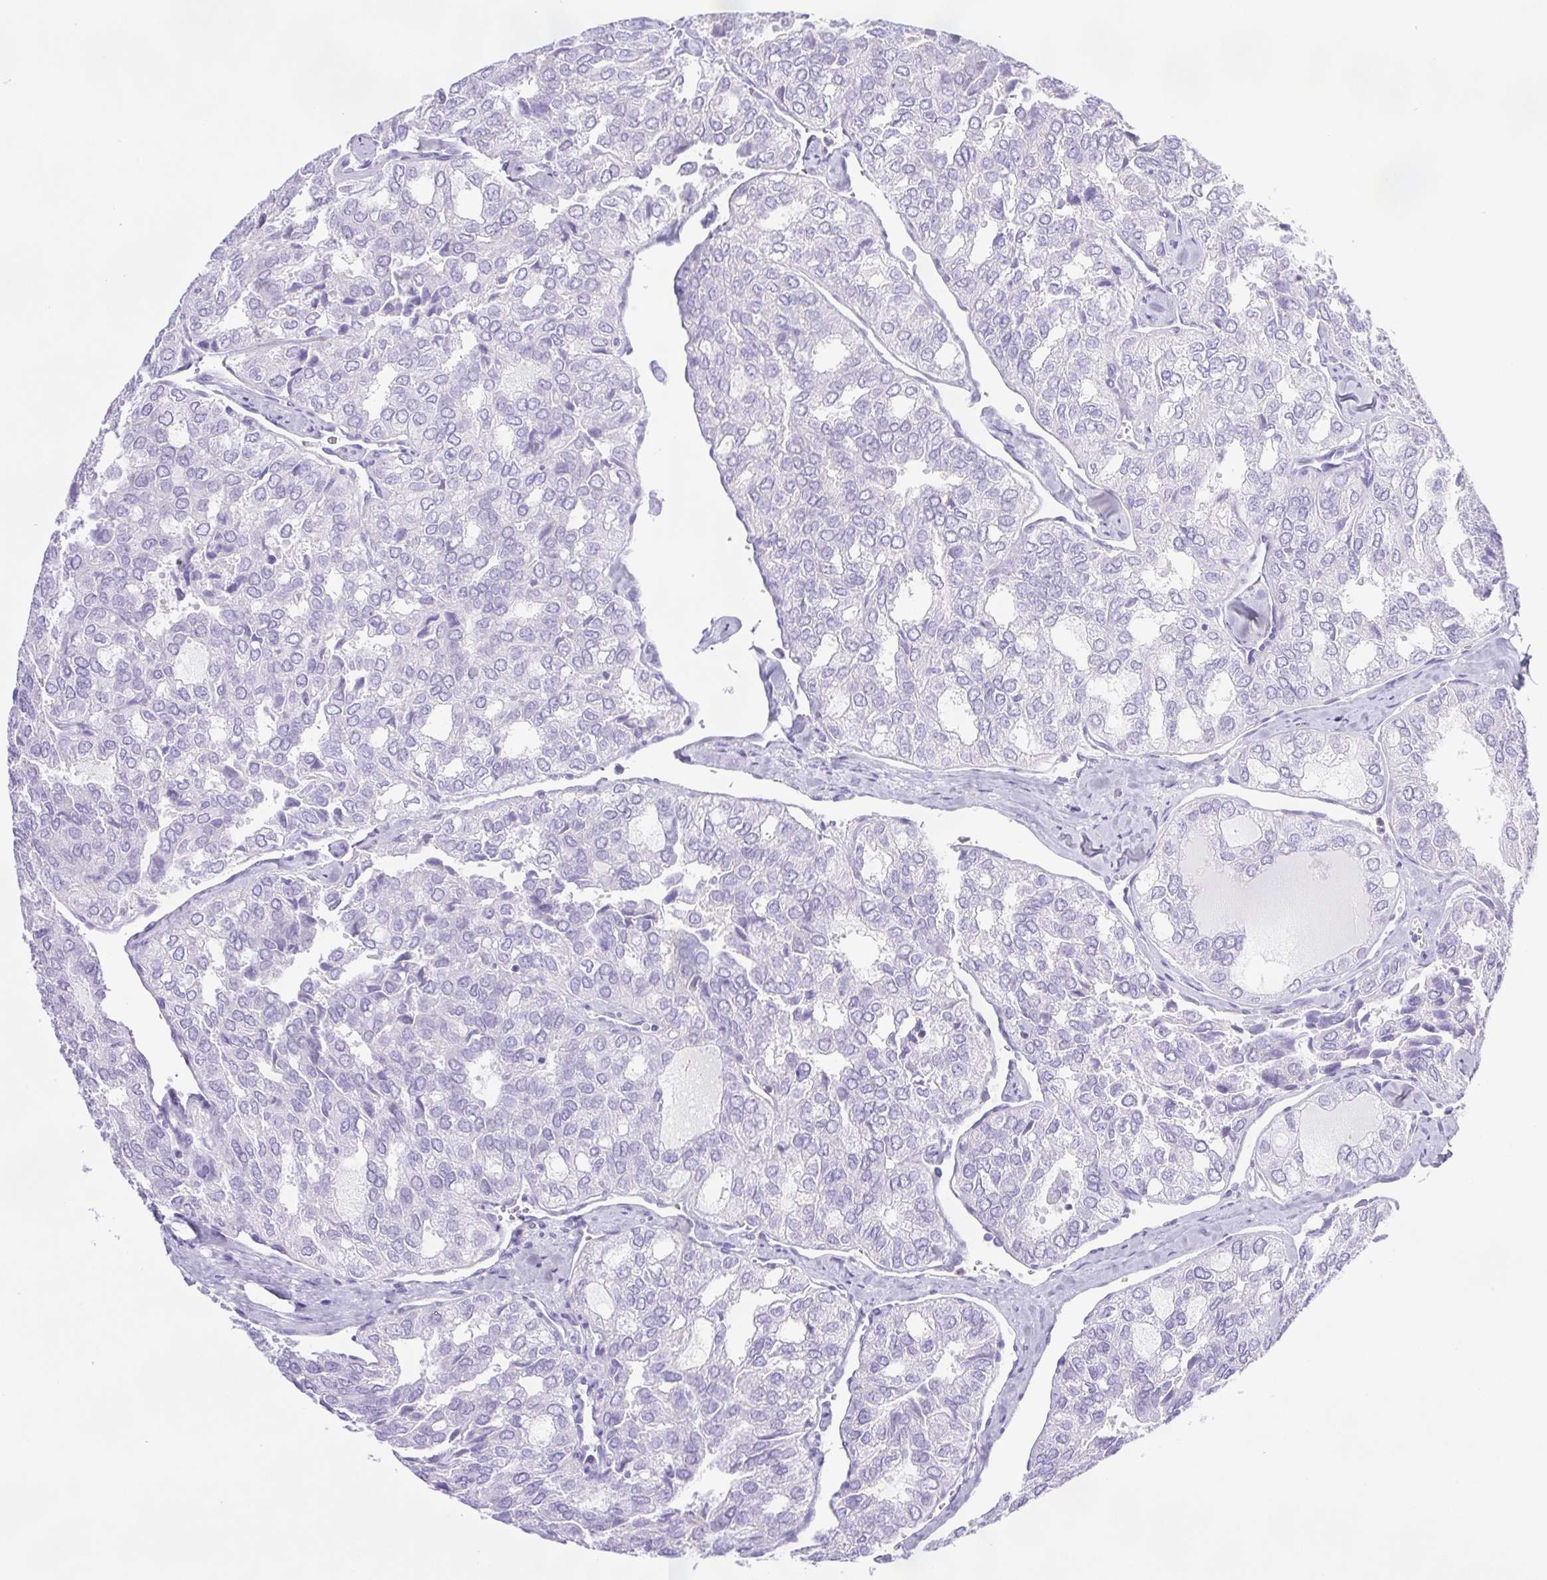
{"staining": {"intensity": "negative", "quantity": "none", "location": "none"}, "tissue": "thyroid cancer", "cell_type": "Tumor cells", "image_type": "cancer", "snomed": [{"axis": "morphology", "description": "Follicular adenoma carcinoma, NOS"}, {"axis": "topography", "description": "Thyroid gland"}], "caption": "The IHC image has no significant expression in tumor cells of thyroid cancer (follicular adenoma carcinoma) tissue.", "gene": "SYNPR", "patient": {"sex": "male", "age": 75}}